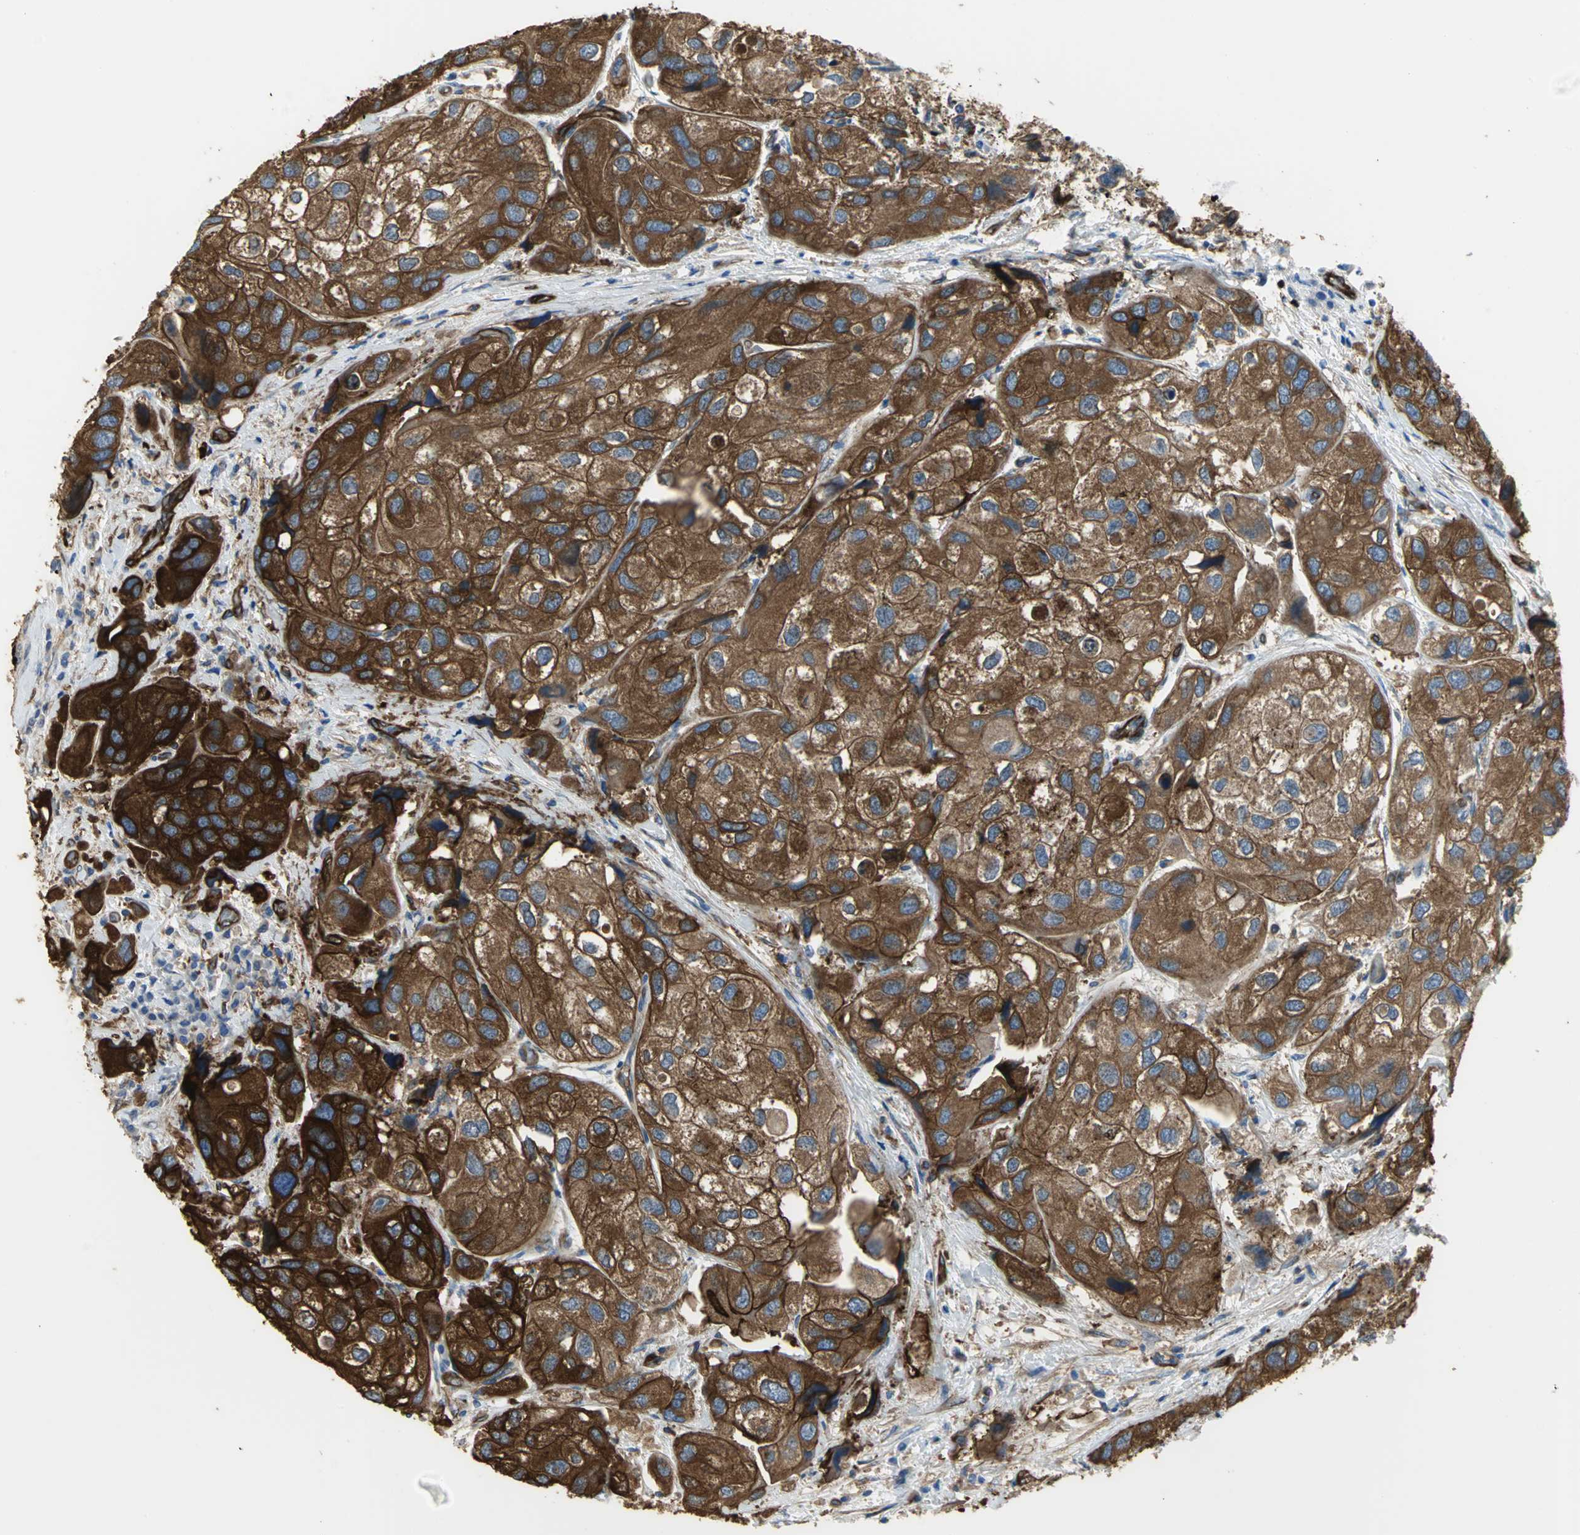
{"staining": {"intensity": "strong", "quantity": ">75%", "location": "cytoplasmic/membranous"}, "tissue": "urothelial cancer", "cell_type": "Tumor cells", "image_type": "cancer", "snomed": [{"axis": "morphology", "description": "Urothelial carcinoma, High grade"}, {"axis": "topography", "description": "Urinary bladder"}], "caption": "Protein expression analysis of human urothelial cancer reveals strong cytoplasmic/membranous expression in about >75% of tumor cells. (IHC, brightfield microscopy, high magnification).", "gene": "FLNB", "patient": {"sex": "female", "age": 64}}